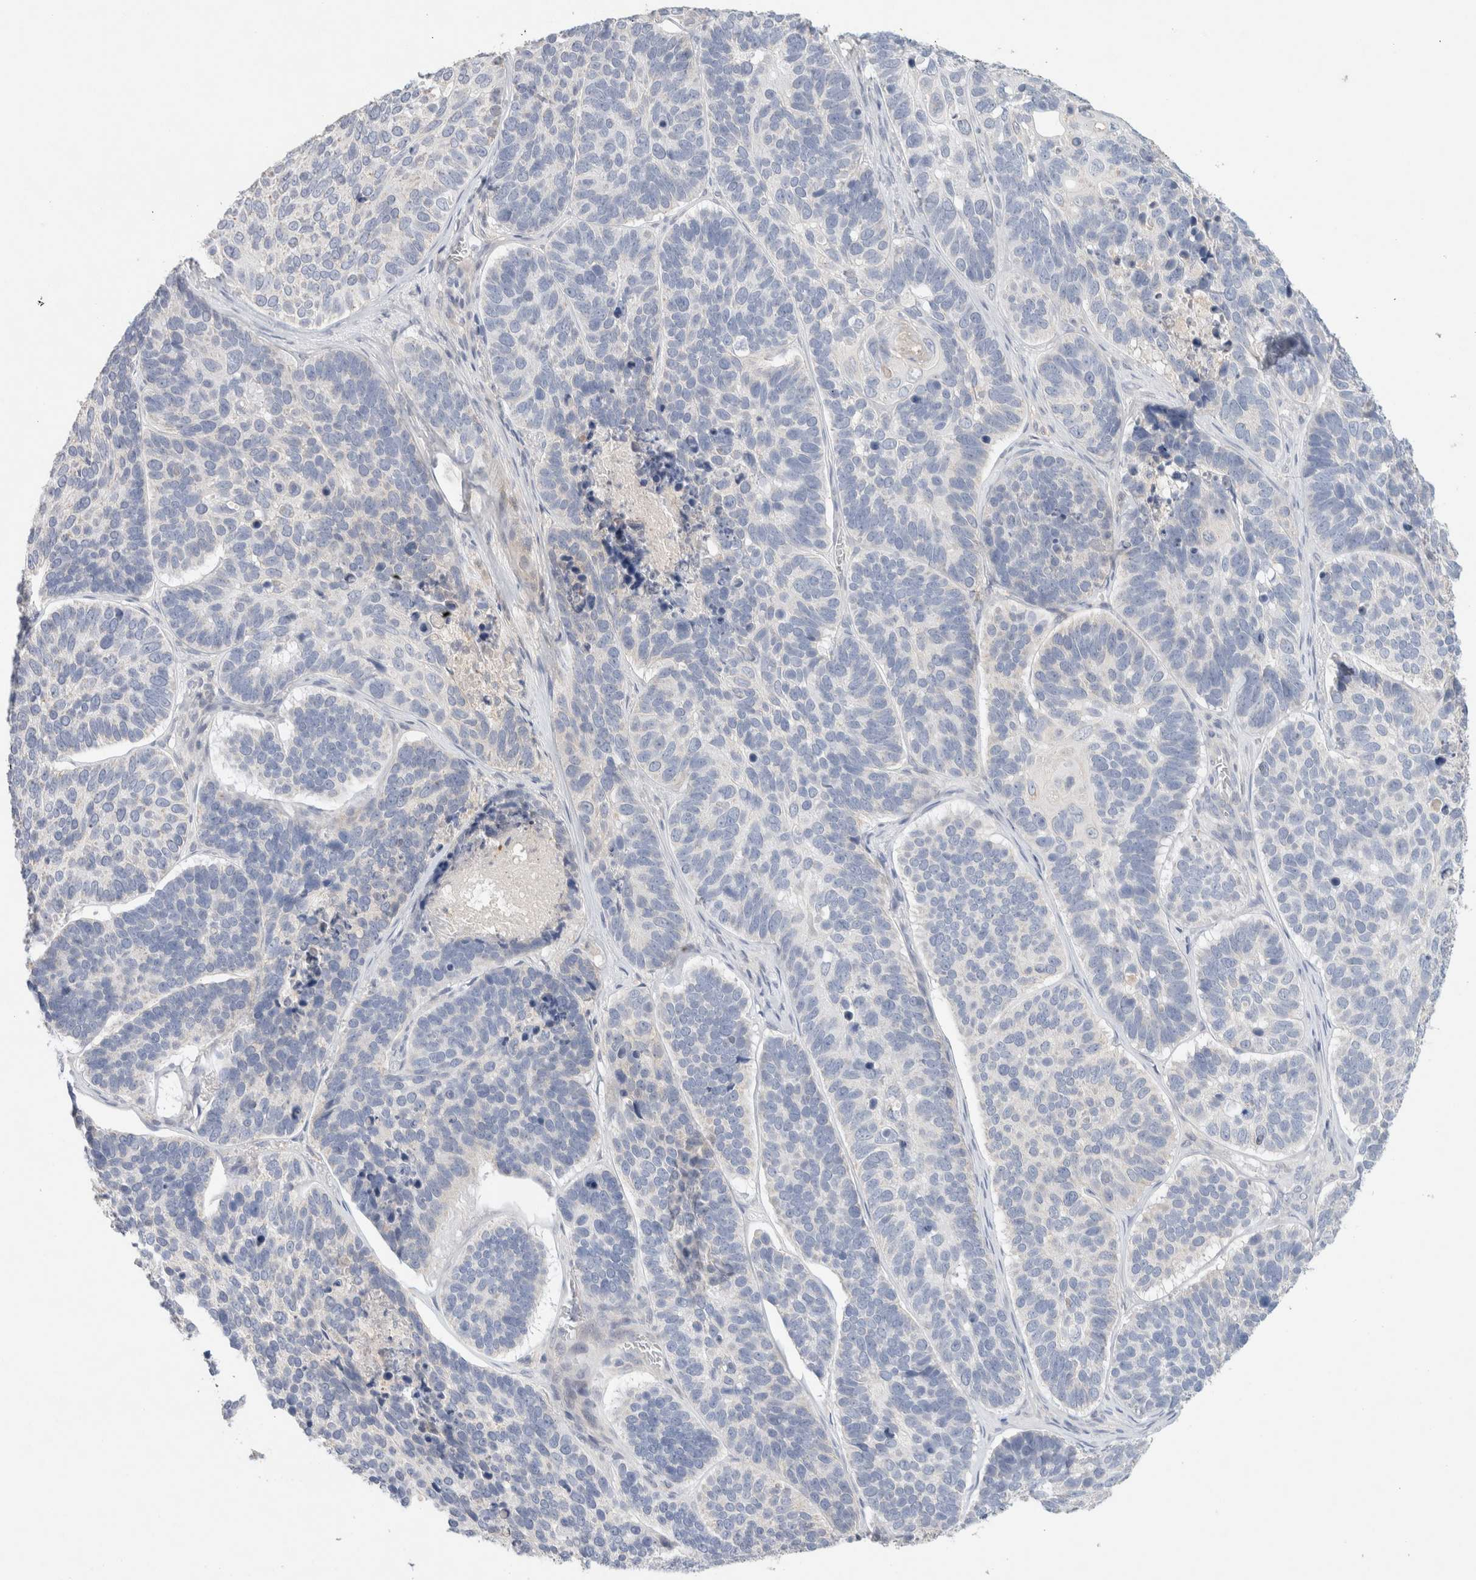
{"staining": {"intensity": "negative", "quantity": "none", "location": "none"}, "tissue": "skin cancer", "cell_type": "Tumor cells", "image_type": "cancer", "snomed": [{"axis": "morphology", "description": "Basal cell carcinoma"}, {"axis": "topography", "description": "Skin"}], "caption": "A photomicrograph of human skin cancer is negative for staining in tumor cells.", "gene": "MPP2", "patient": {"sex": "male", "age": 62}}